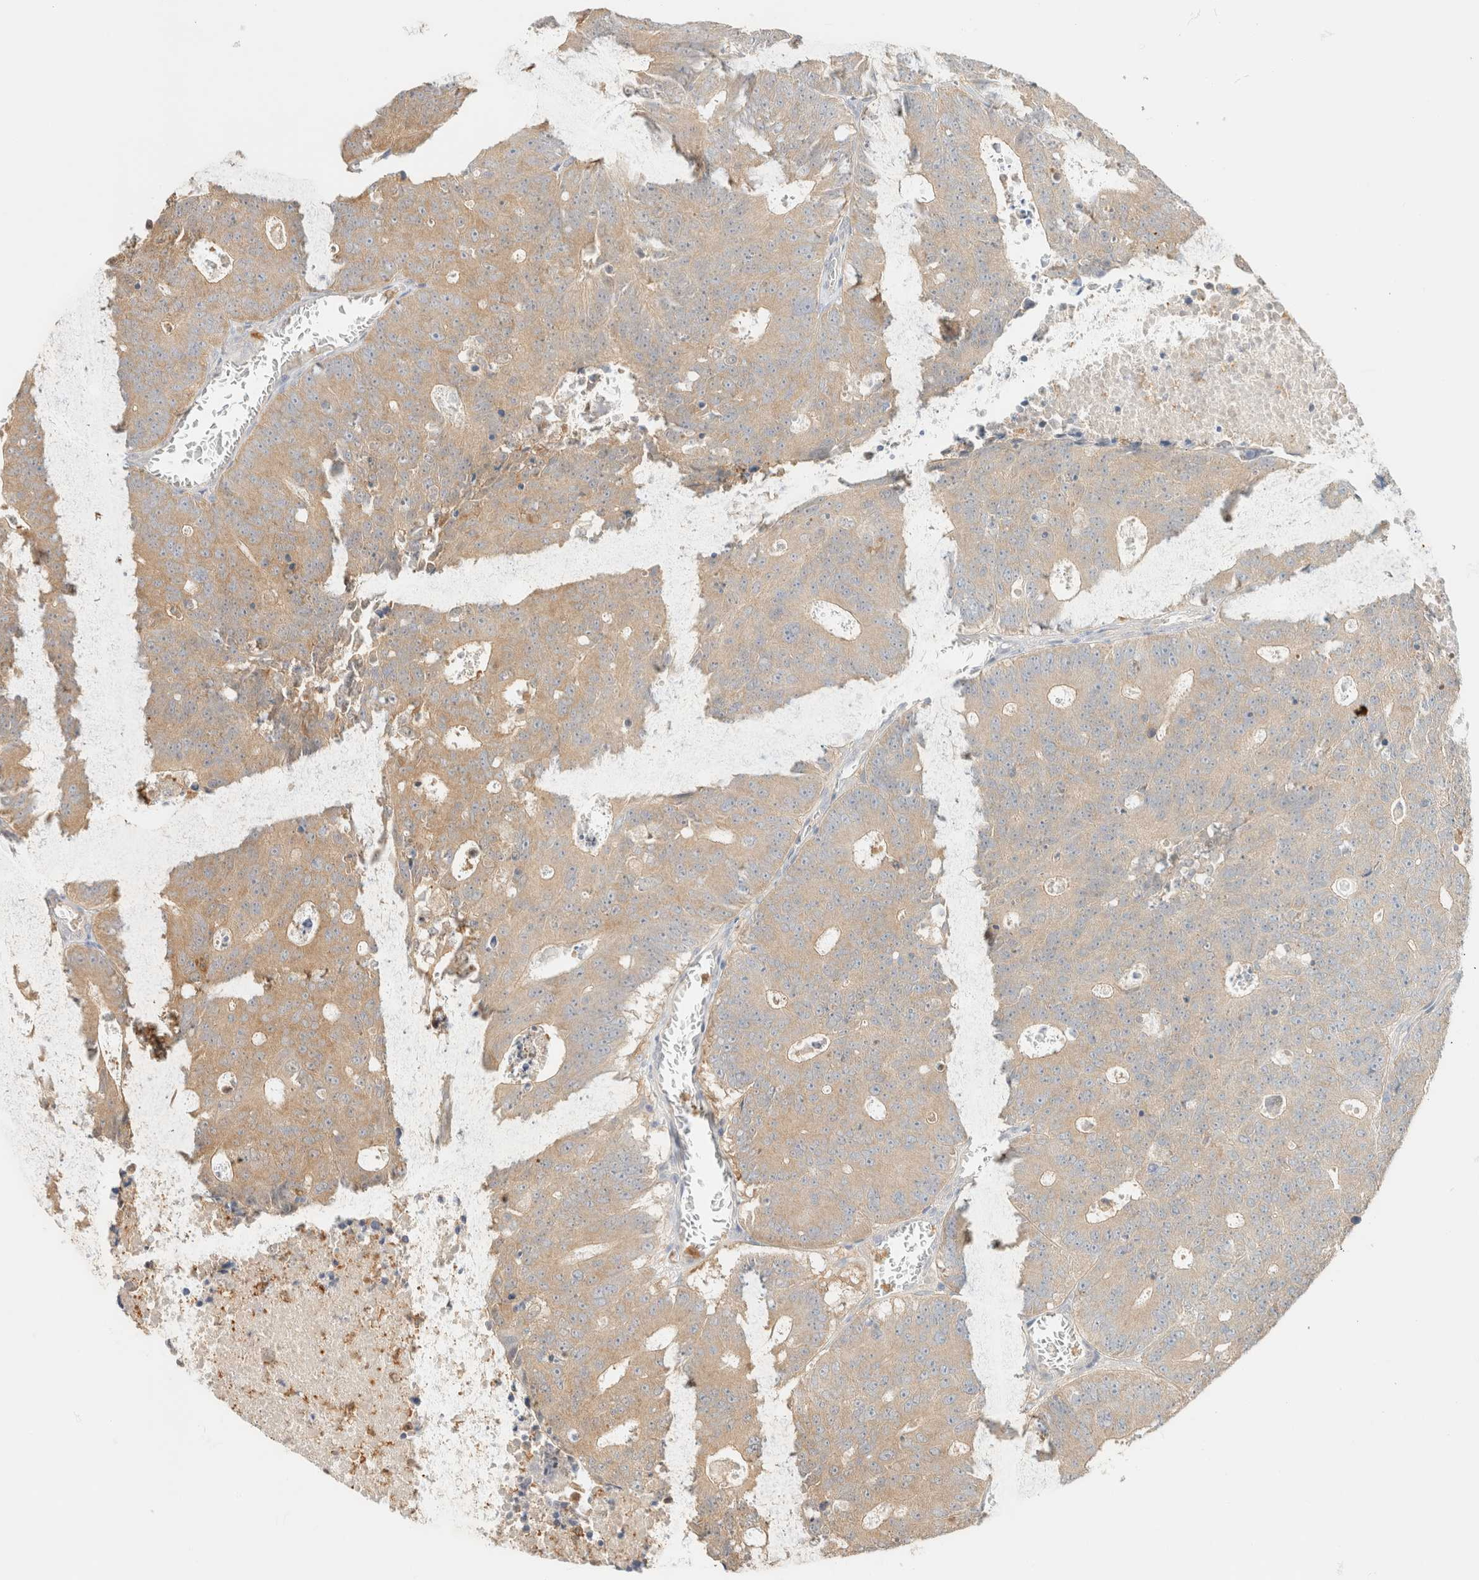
{"staining": {"intensity": "weak", "quantity": ">75%", "location": "cytoplasmic/membranous"}, "tissue": "colorectal cancer", "cell_type": "Tumor cells", "image_type": "cancer", "snomed": [{"axis": "morphology", "description": "Adenocarcinoma, NOS"}, {"axis": "topography", "description": "Colon"}], "caption": "Immunohistochemical staining of adenocarcinoma (colorectal) demonstrates weak cytoplasmic/membranous protein positivity in about >75% of tumor cells.", "gene": "GPI", "patient": {"sex": "male", "age": 87}}